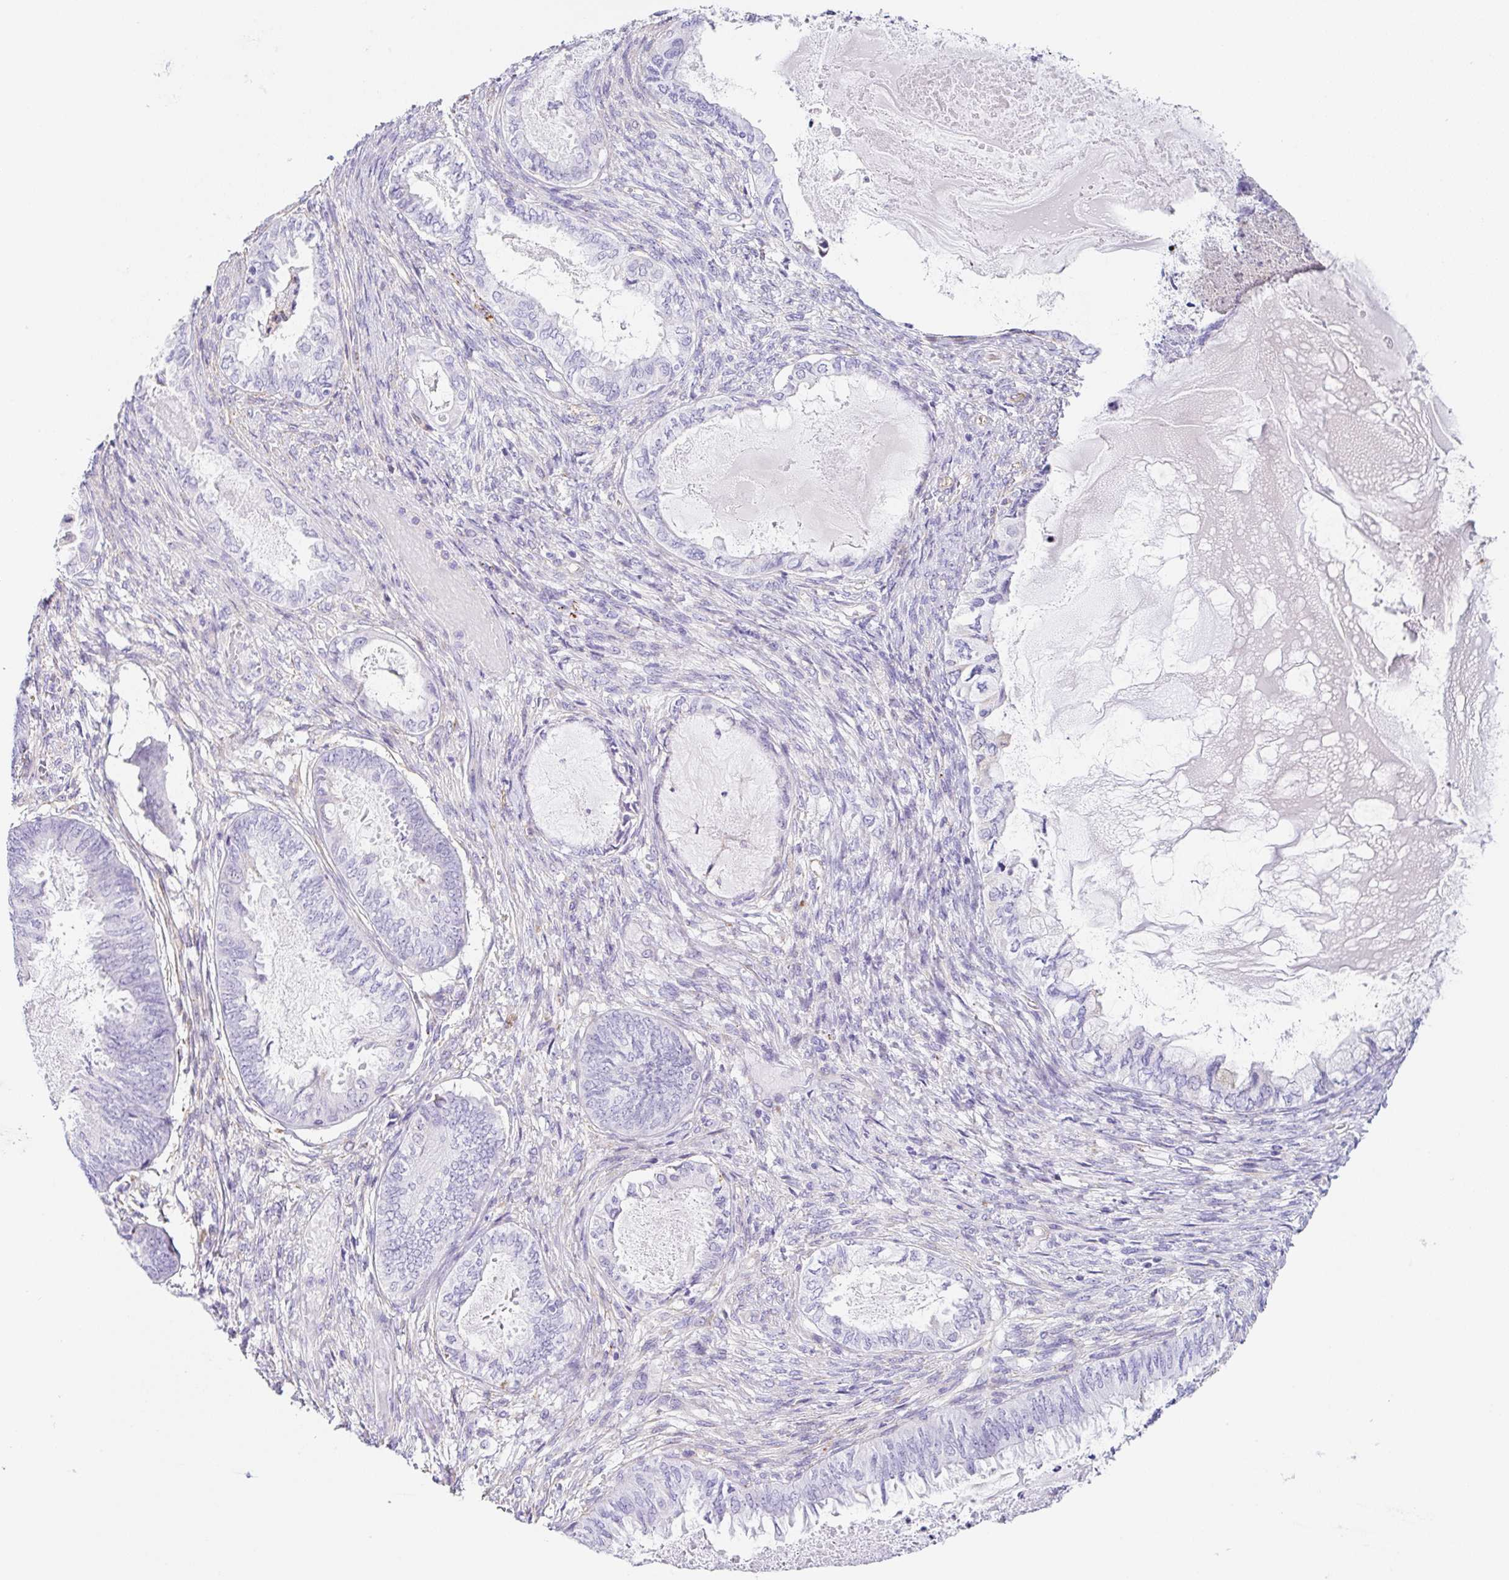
{"staining": {"intensity": "negative", "quantity": "none", "location": "none"}, "tissue": "ovarian cancer", "cell_type": "Tumor cells", "image_type": "cancer", "snomed": [{"axis": "morphology", "description": "Carcinoma, endometroid"}, {"axis": "topography", "description": "Ovary"}], "caption": "Immunohistochemistry photomicrograph of neoplastic tissue: human ovarian endometroid carcinoma stained with DAB (3,3'-diaminobenzidine) displays no significant protein expression in tumor cells.", "gene": "DKK4", "patient": {"sex": "female", "age": 70}}